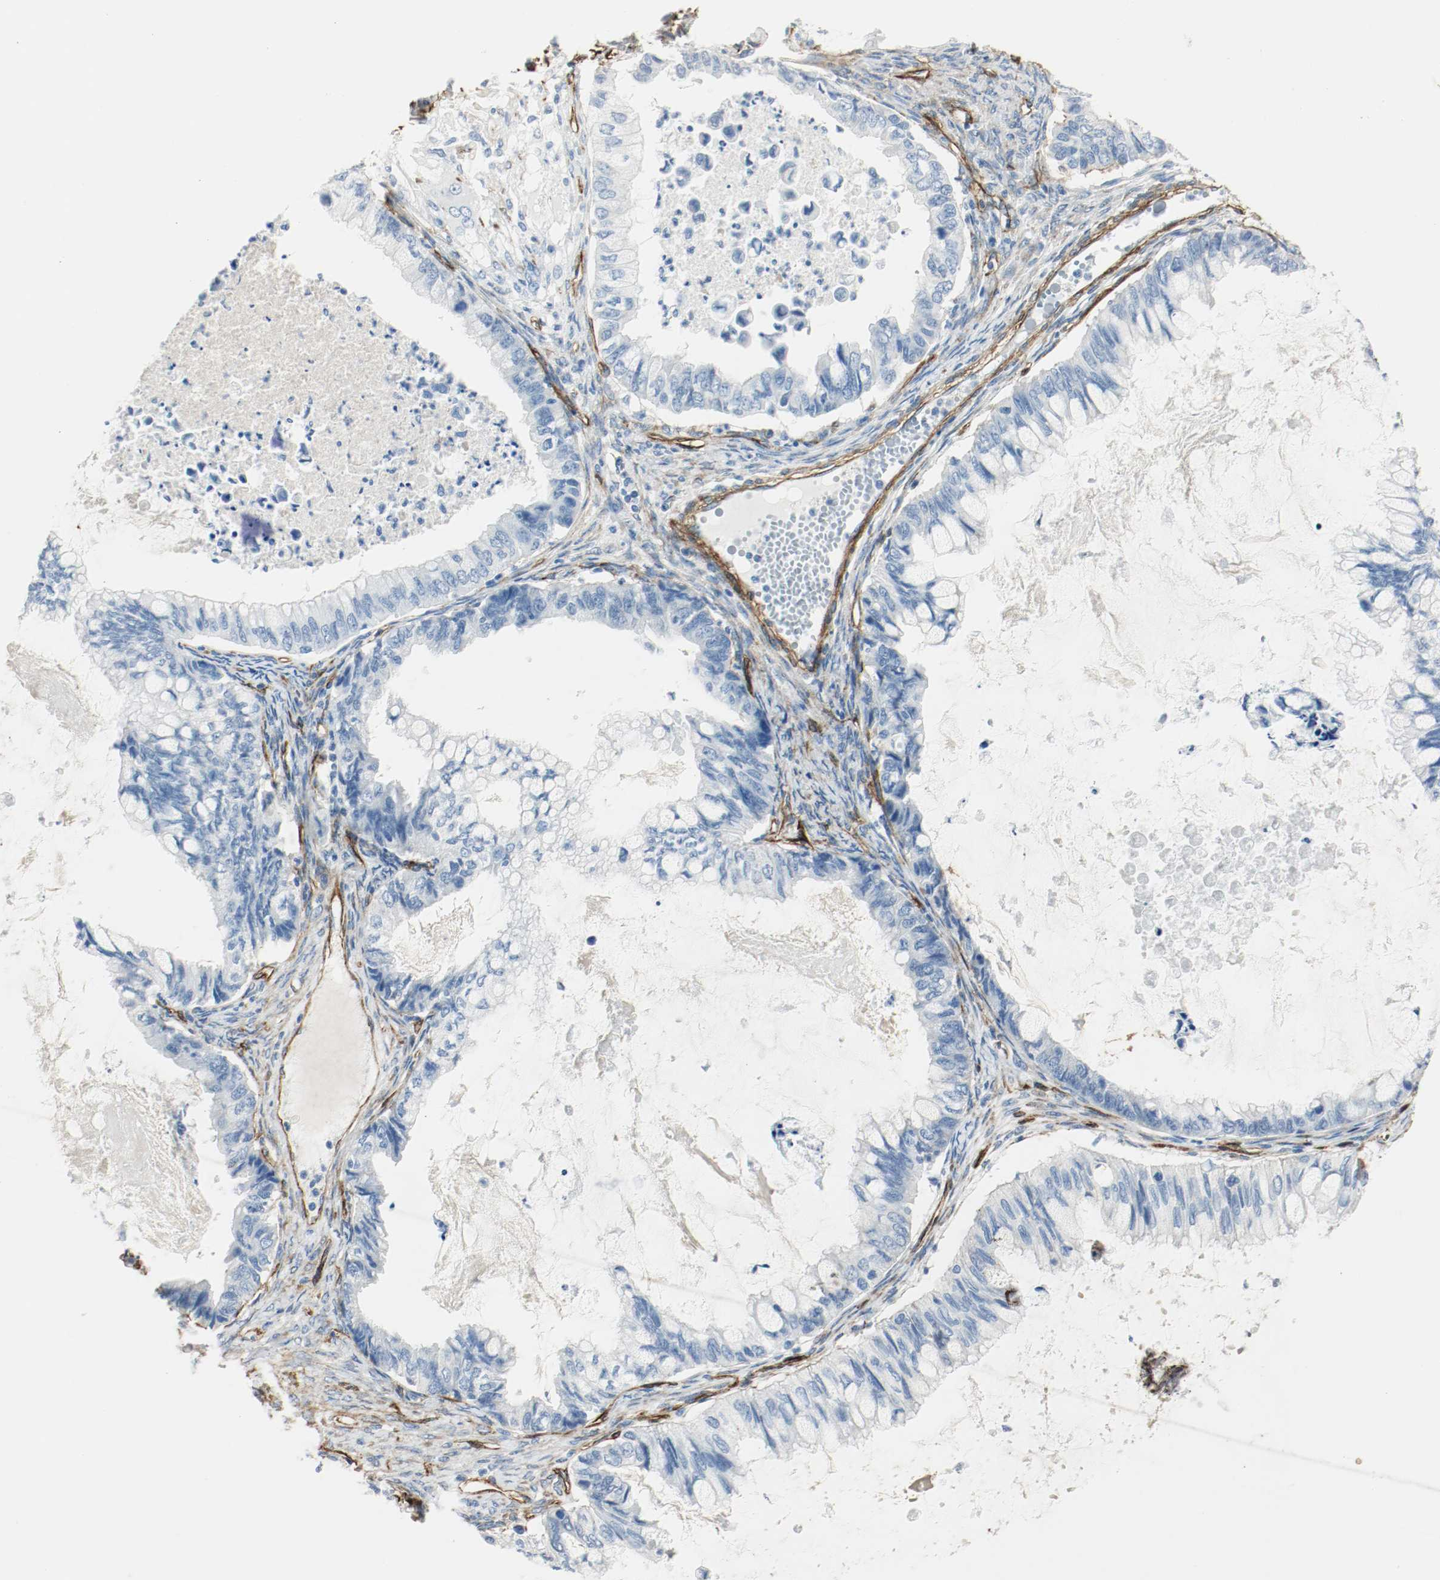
{"staining": {"intensity": "negative", "quantity": "none", "location": "none"}, "tissue": "ovarian cancer", "cell_type": "Tumor cells", "image_type": "cancer", "snomed": [{"axis": "morphology", "description": "Cystadenocarcinoma, mucinous, NOS"}, {"axis": "topography", "description": "Ovary"}], "caption": "This is an immunohistochemistry histopathology image of ovarian cancer. There is no staining in tumor cells.", "gene": "LAMB1", "patient": {"sex": "female", "age": 80}}